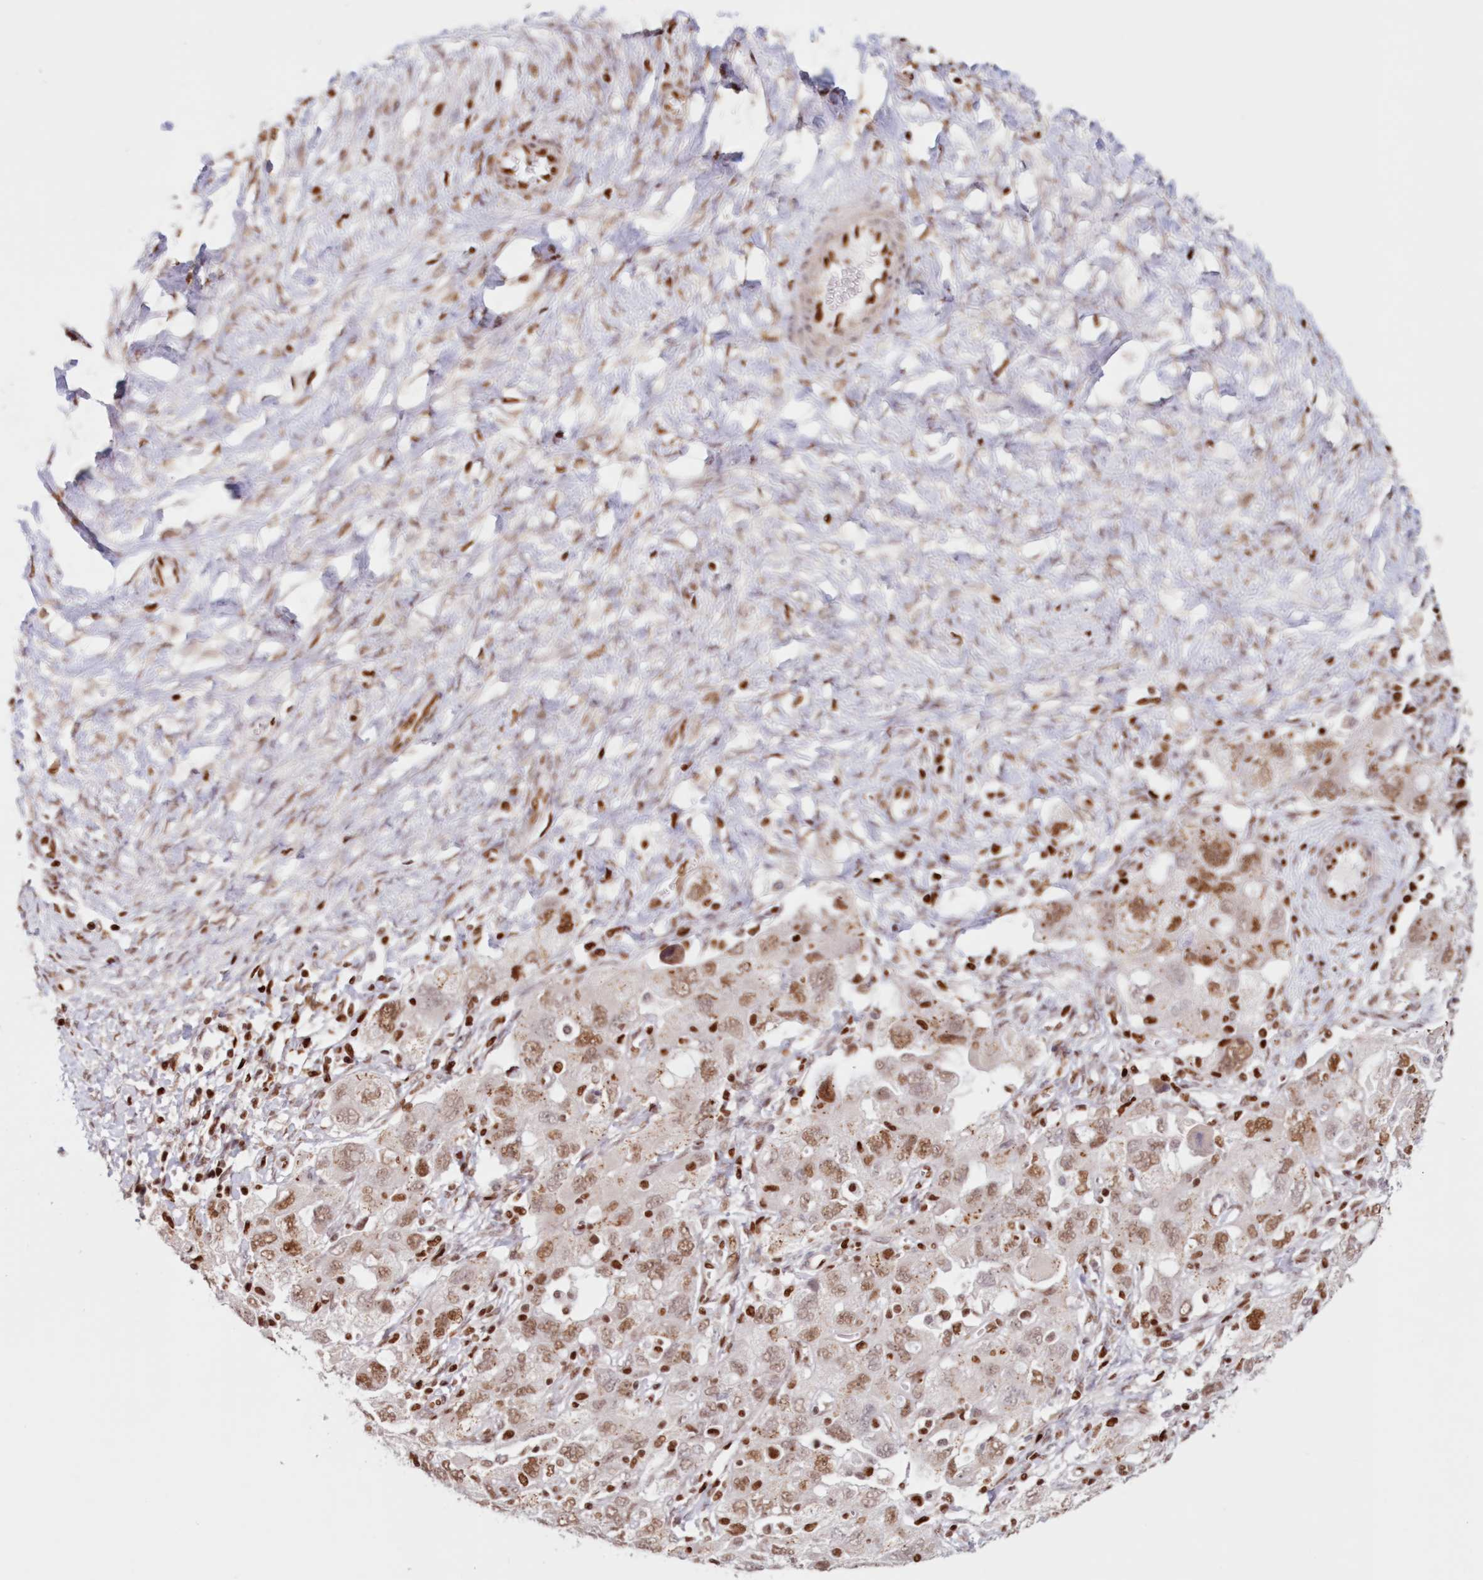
{"staining": {"intensity": "moderate", "quantity": ">75%", "location": "nuclear"}, "tissue": "ovarian cancer", "cell_type": "Tumor cells", "image_type": "cancer", "snomed": [{"axis": "morphology", "description": "Carcinoma, NOS"}, {"axis": "morphology", "description": "Cystadenocarcinoma, serous, NOS"}, {"axis": "topography", "description": "Ovary"}], "caption": "Tumor cells reveal medium levels of moderate nuclear staining in about >75% of cells in ovarian carcinoma. (DAB (3,3'-diaminobenzidine) = brown stain, brightfield microscopy at high magnification).", "gene": "POLR2B", "patient": {"sex": "female", "age": 69}}